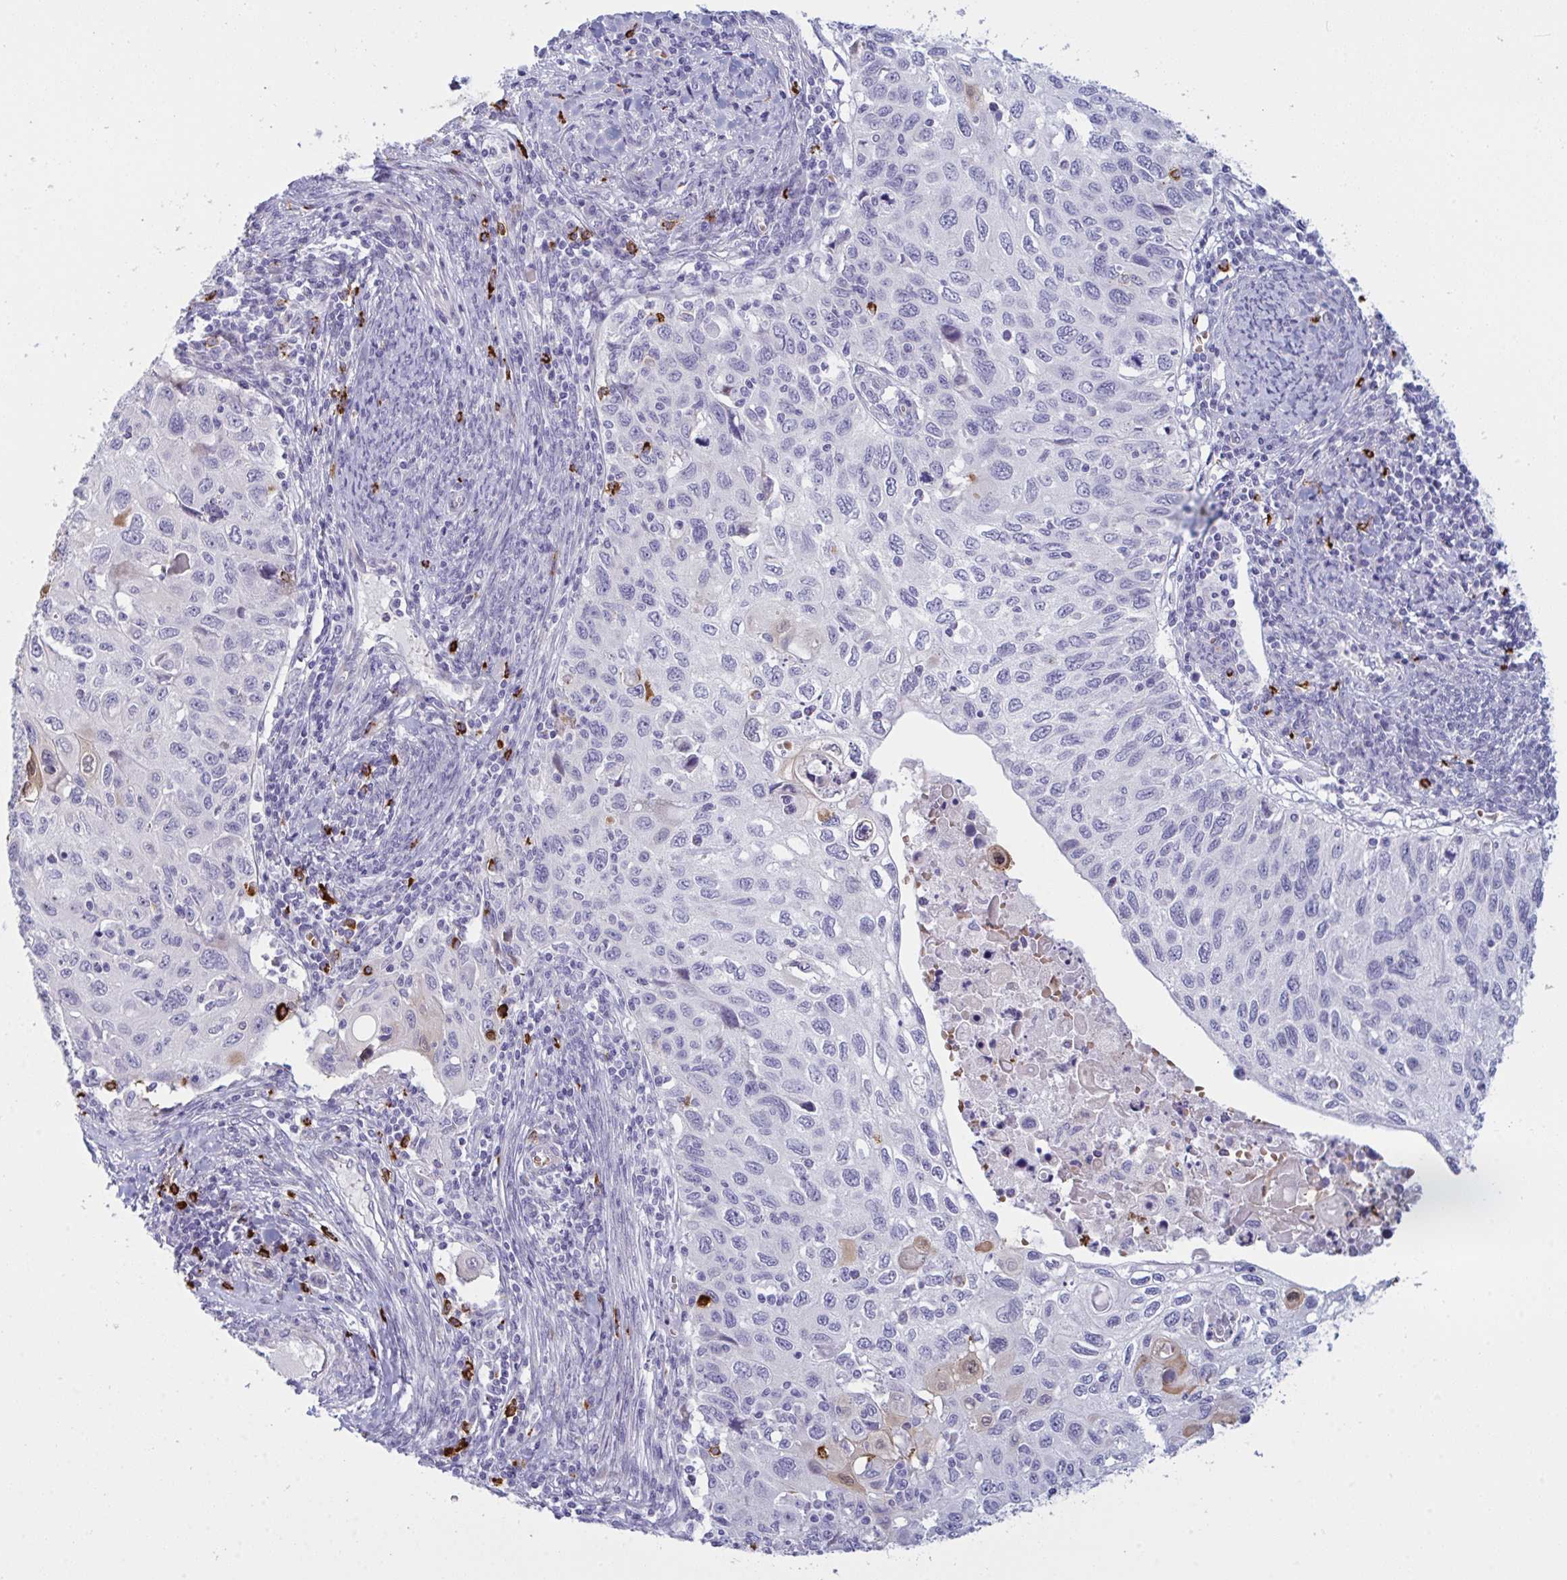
{"staining": {"intensity": "weak", "quantity": "<25%", "location": "nuclear"}, "tissue": "cervical cancer", "cell_type": "Tumor cells", "image_type": "cancer", "snomed": [{"axis": "morphology", "description": "Squamous cell carcinoma, NOS"}, {"axis": "topography", "description": "Cervix"}], "caption": "Cervical cancer (squamous cell carcinoma) was stained to show a protein in brown. There is no significant positivity in tumor cells. (DAB immunohistochemistry (IHC) with hematoxylin counter stain).", "gene": "ZNF684", "patient": {"sex": "female", "age": 70}}